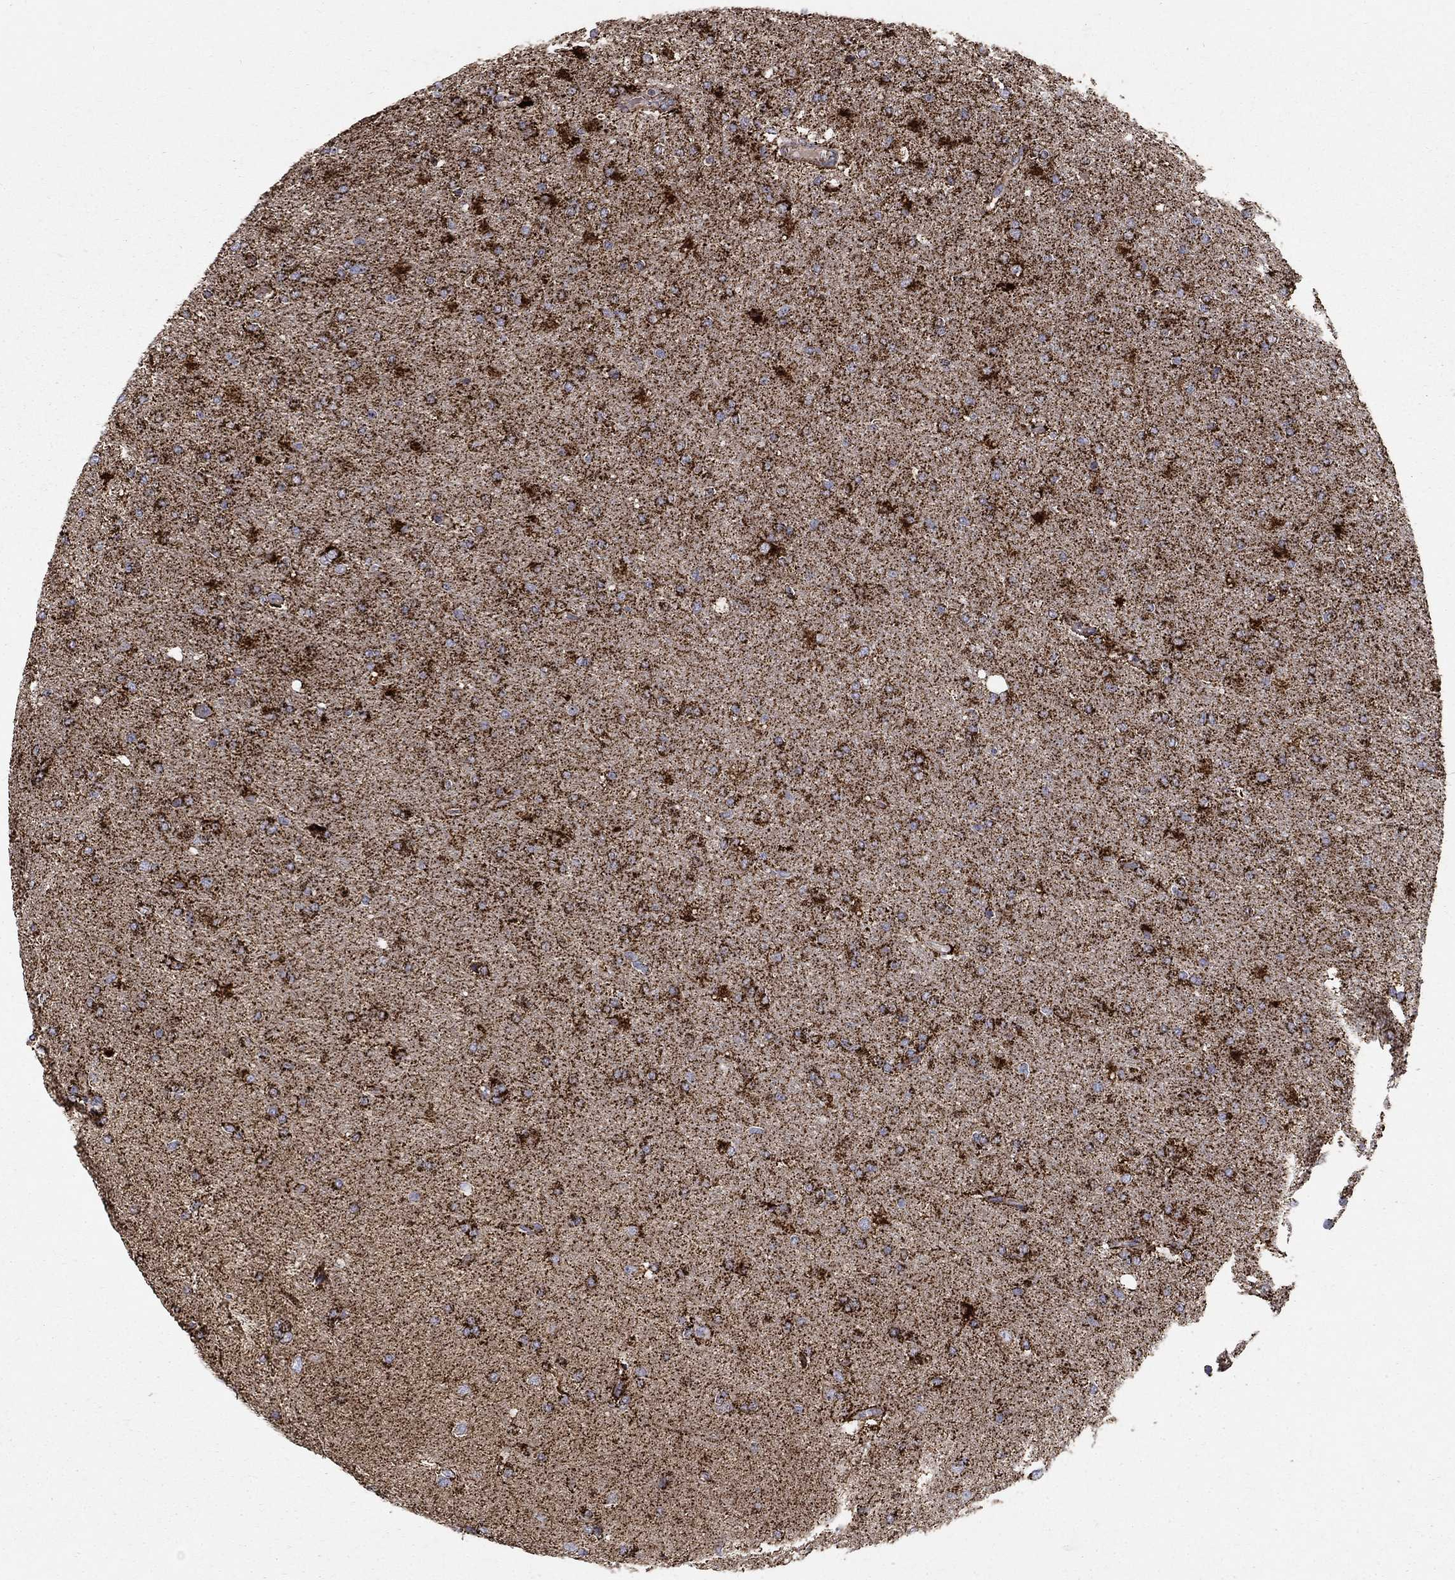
{"staining": {"intensity": "strong", "quantity": ">75%", "location": "cytoplasmic/membranous"}, "tissue": "glioma", "cell_type": "Tumor cells", "image_type": "cancer", "snomed": [{"axis": "morphology", "description": "Glioma, malignant, High grade"}, {"axis": "topography", "description": "Cerebral cortex"}], "caption": "A high amount of strong cytoplasmic/membranous expression is present in approximately >75% of tumor cells in glioma tissue.", "gene": "GCSH", "patient": {"sex": "male", "age": 70}}